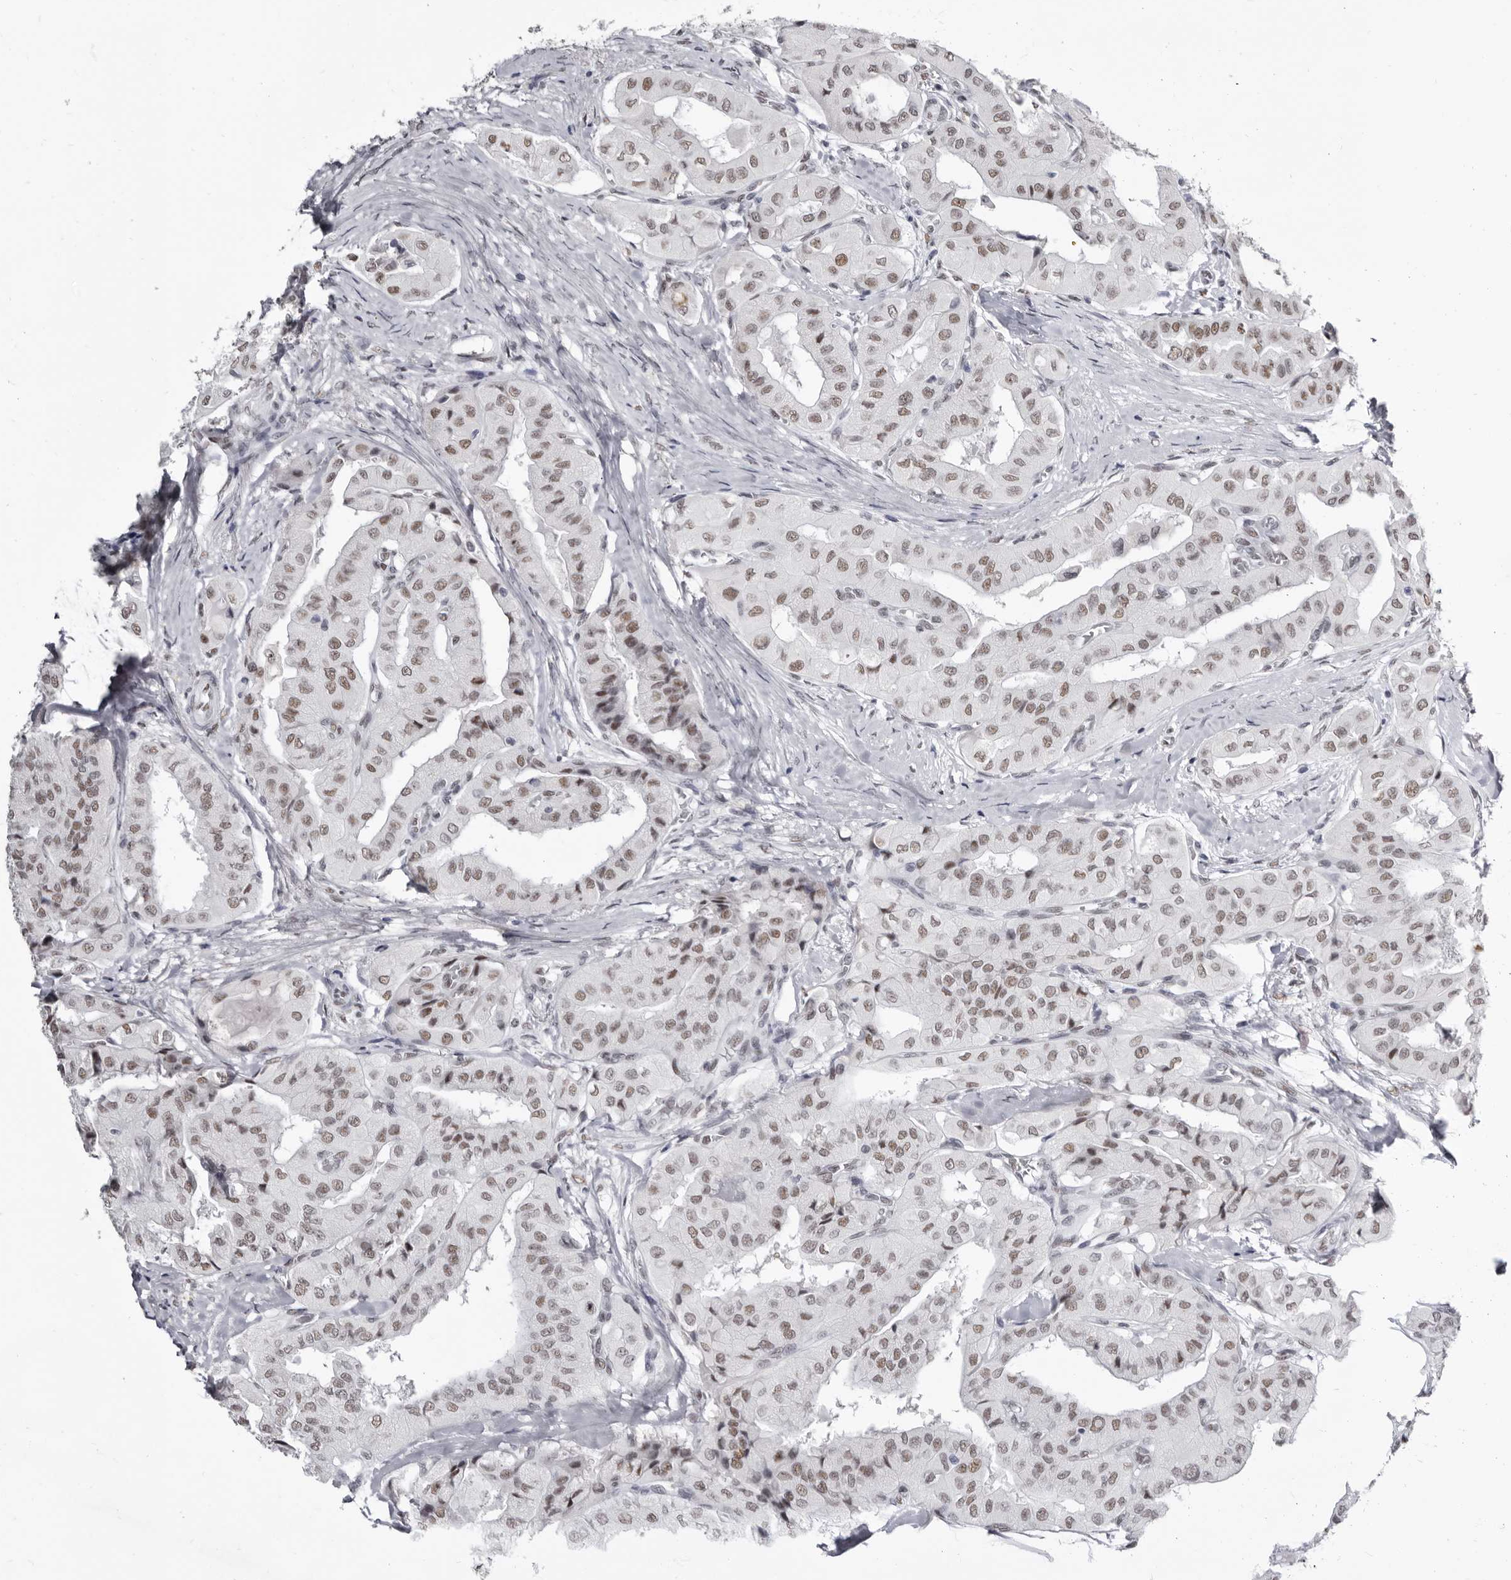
{"staining": {"intensity": "weak", "quantity": ">75%", "location": "nuclear"}, "tissue": "thyroid cancer", "cell_type": "Tumor cells", "image_type": "cancer", "snomed": [{"axis": "morphology", "description": "Papillary adenocarcinoma, NOS"}, {"axis": "topography", "description": "Thyroid gland"}], "caption": "Papillary adenocarcinoma (thyroid) stained with a brown dye reveals weak nuclear positive positivity in about >75% of tumor cells.", "gene": "ZNF326", "patient": {"sex": "female", "age": 59}}